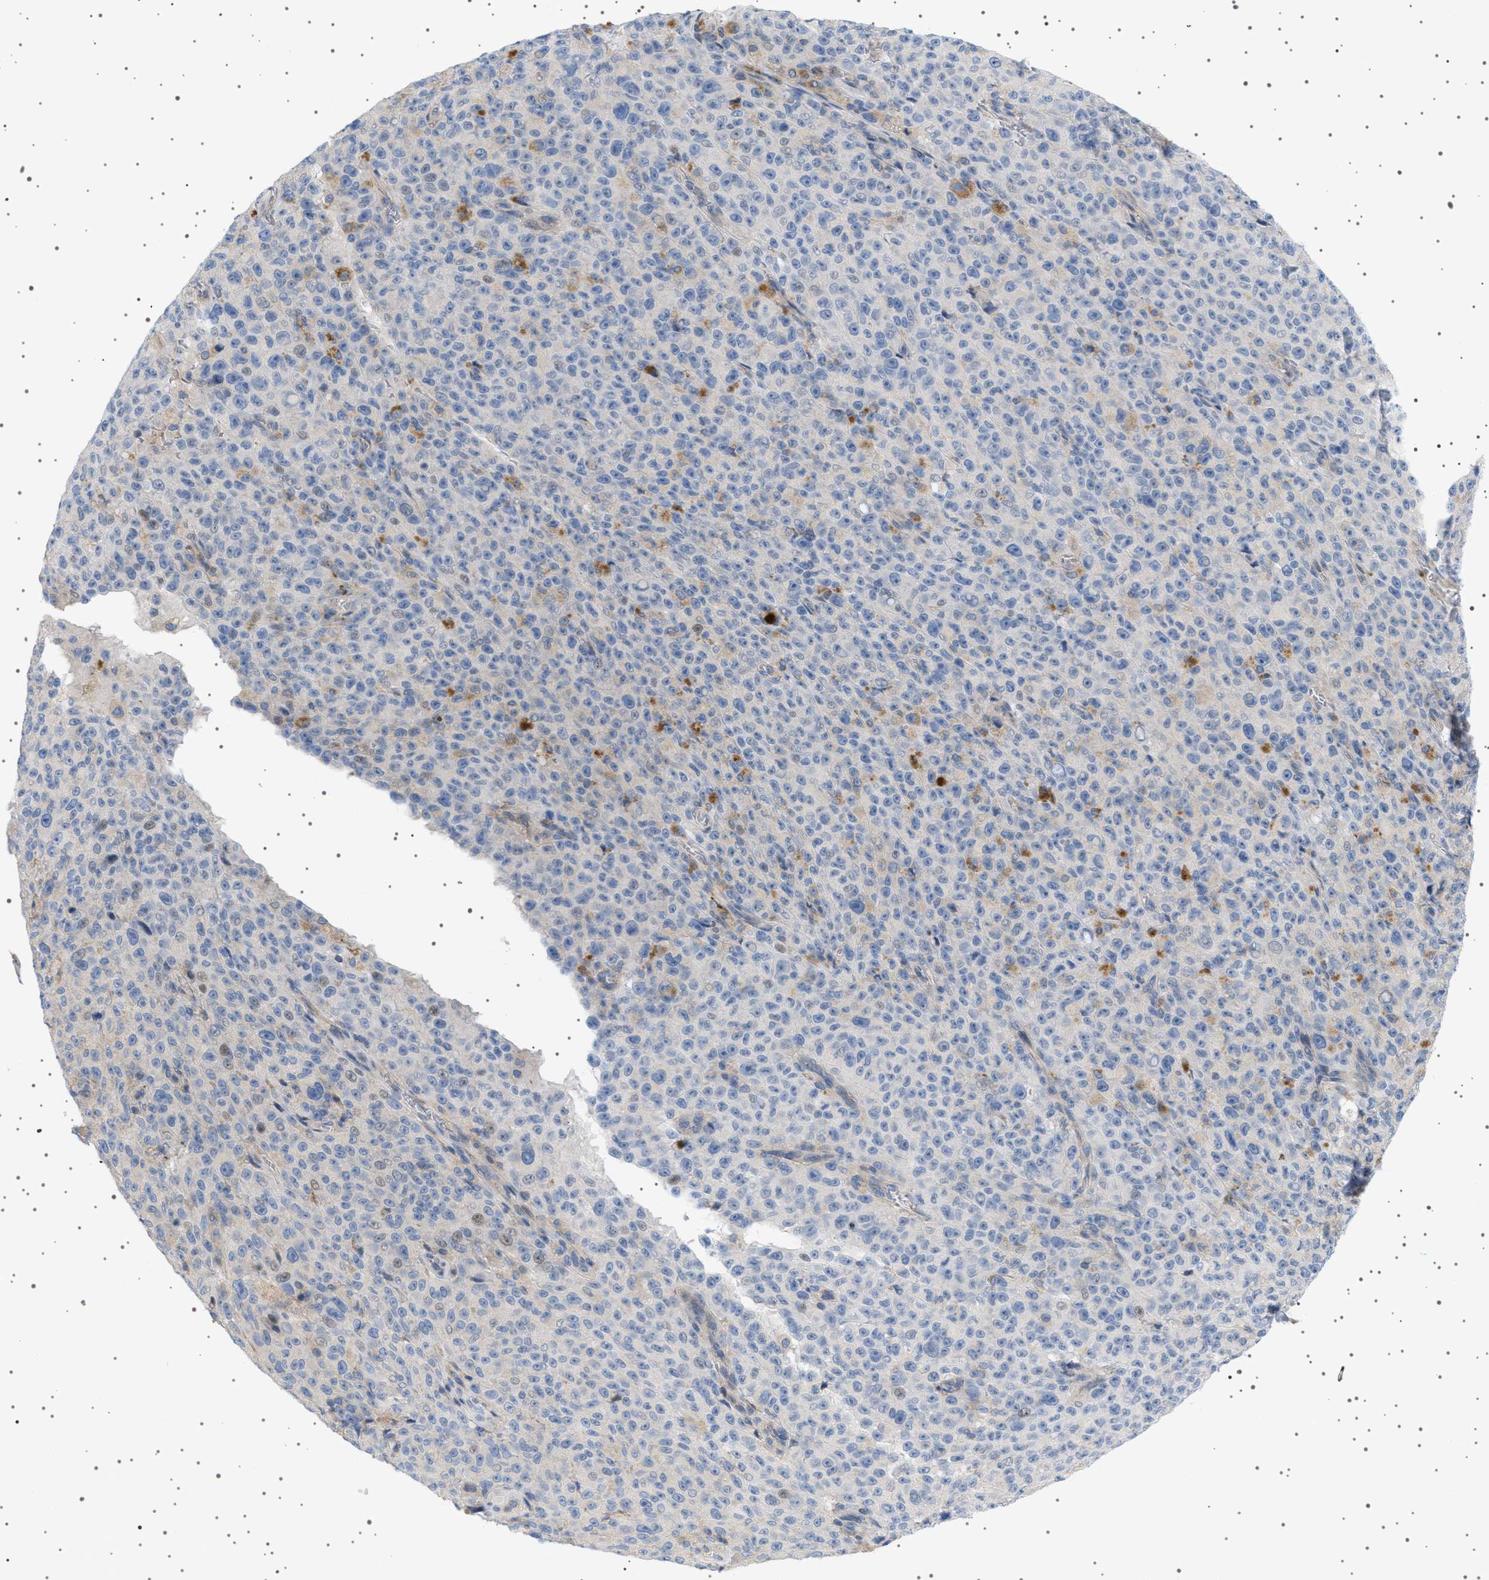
{"staining": {"intensity": "negative", "quantity": "none", "location": "none"}, "tissue": "melanoma", "cell_type": "Tumor cells", "image_type": "cancer", "snomed": [{"axis": "morphology", "description": "Malignant melanoma, NOS"}, {"axis": "topography", "description": "Skin"}], "caption": "Immunohistochemical staining of human malignant melanoma demonstrates no significant positivity in tumor cells.", "gene": "ADCY10", "patient": {"sex": "female", "age": 82}}